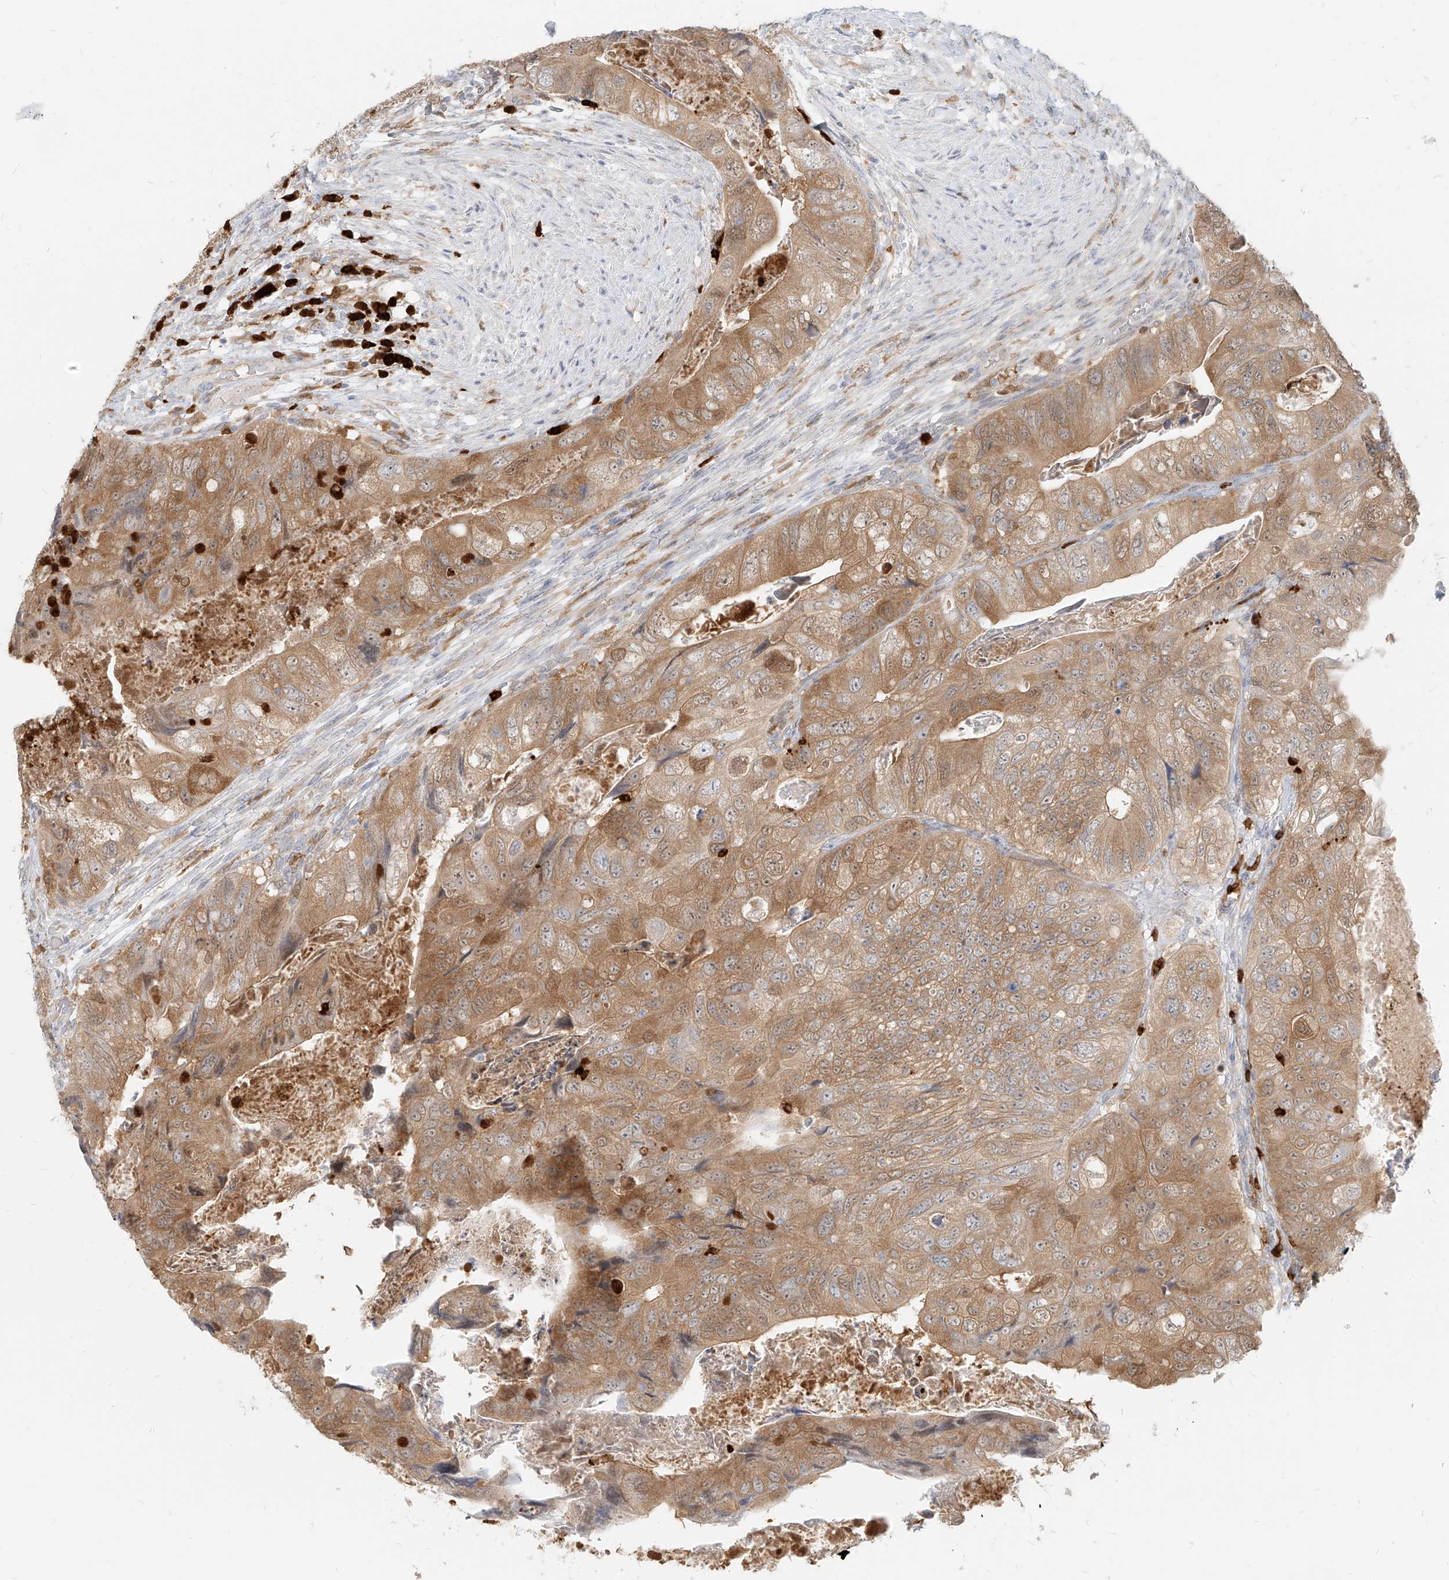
{"staining": {"intensity": "moderate", "quantity": ">75%", "location": "cytoplasmic/membranous"}, "tissue": "colorectal cancer", "cell_type": "Tumor cells", "image_type": "cancer", "snomed": [{"axis": "morphology", "description": "Adenocarcinoma, NOS"}, {"axis": "topography", "description": "Rectum"}], "caption": "This is a photomicrograph of IHC staining of colorectal adenocarcinoma, which shows moderate staining in the cytoplasmic/membranous of tumor cells.", "gene": "PGD", "patient": {"sex": "male", "age": 63}}